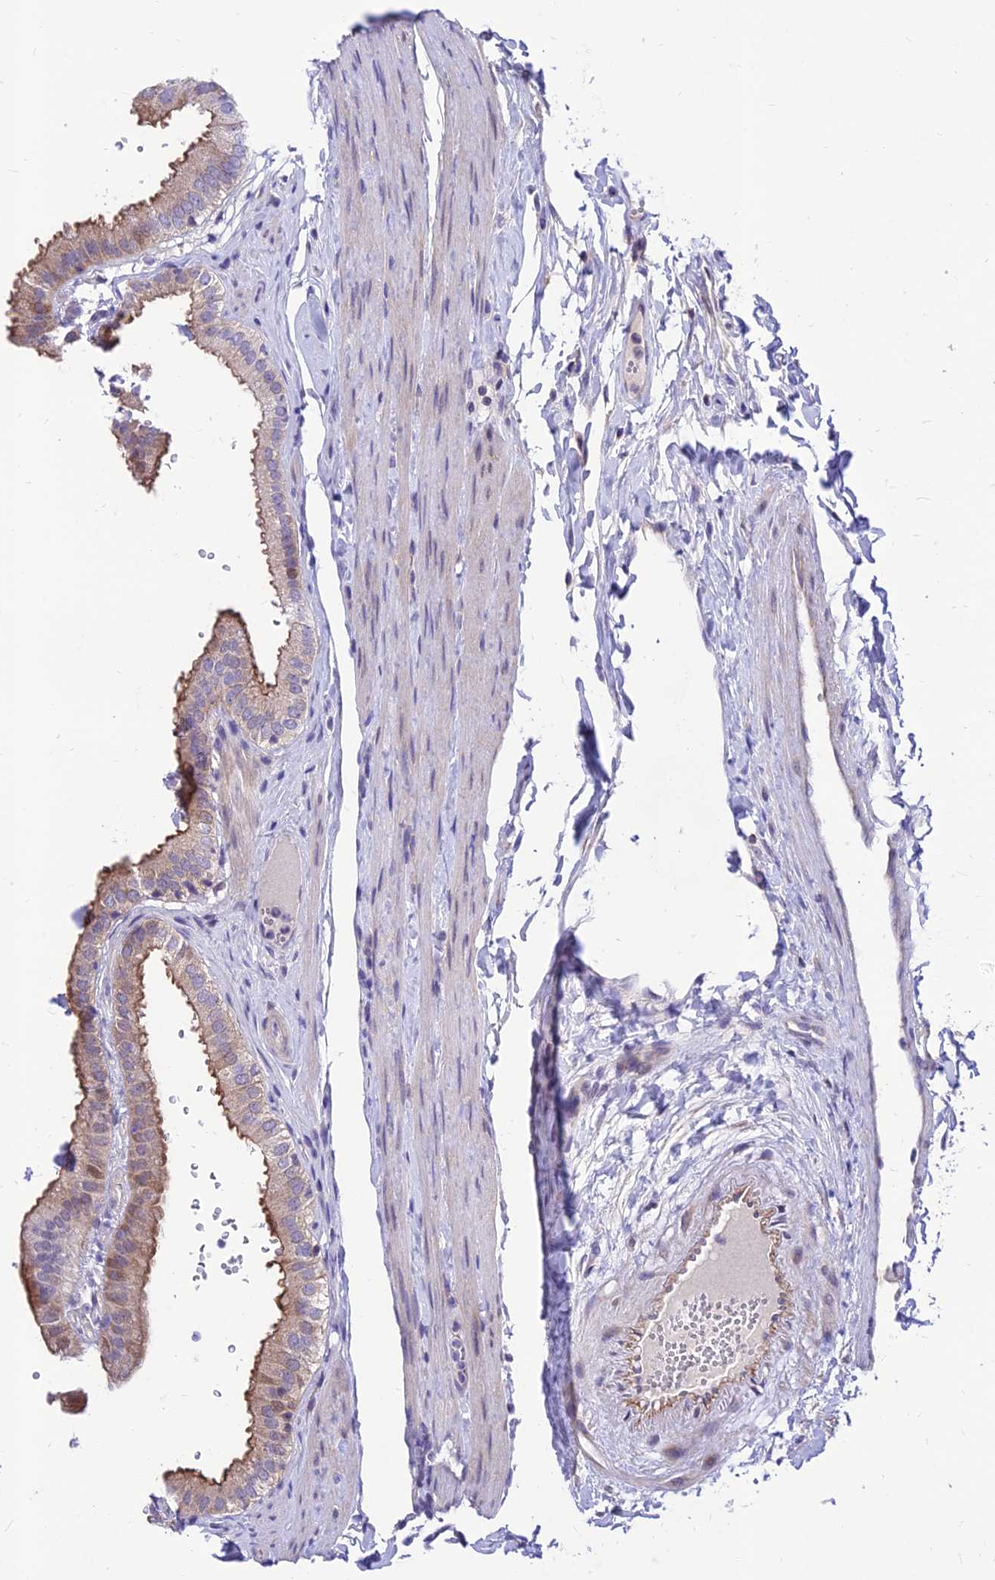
{"staining": {"intensity": "strong", "quantity": ">75%", "location": "cytoplasmic/membranous"}, "tissue": "gallbladder", "cell_type": "Glandular cells", "image_type": "normal", "snomed": [{"axis": "morphology", "description": "Normal tissue, NOS"}, {"axis": "topography", "description": "Gallbladder"}], "caption": "Strong cytoplasmic/membranous positivity for a protein is seen in approximately >75% of glandular cells of benign gallbladder using IHC.", "gene": "C6orf132", "patient": {"sex": "female", "age": 61}}